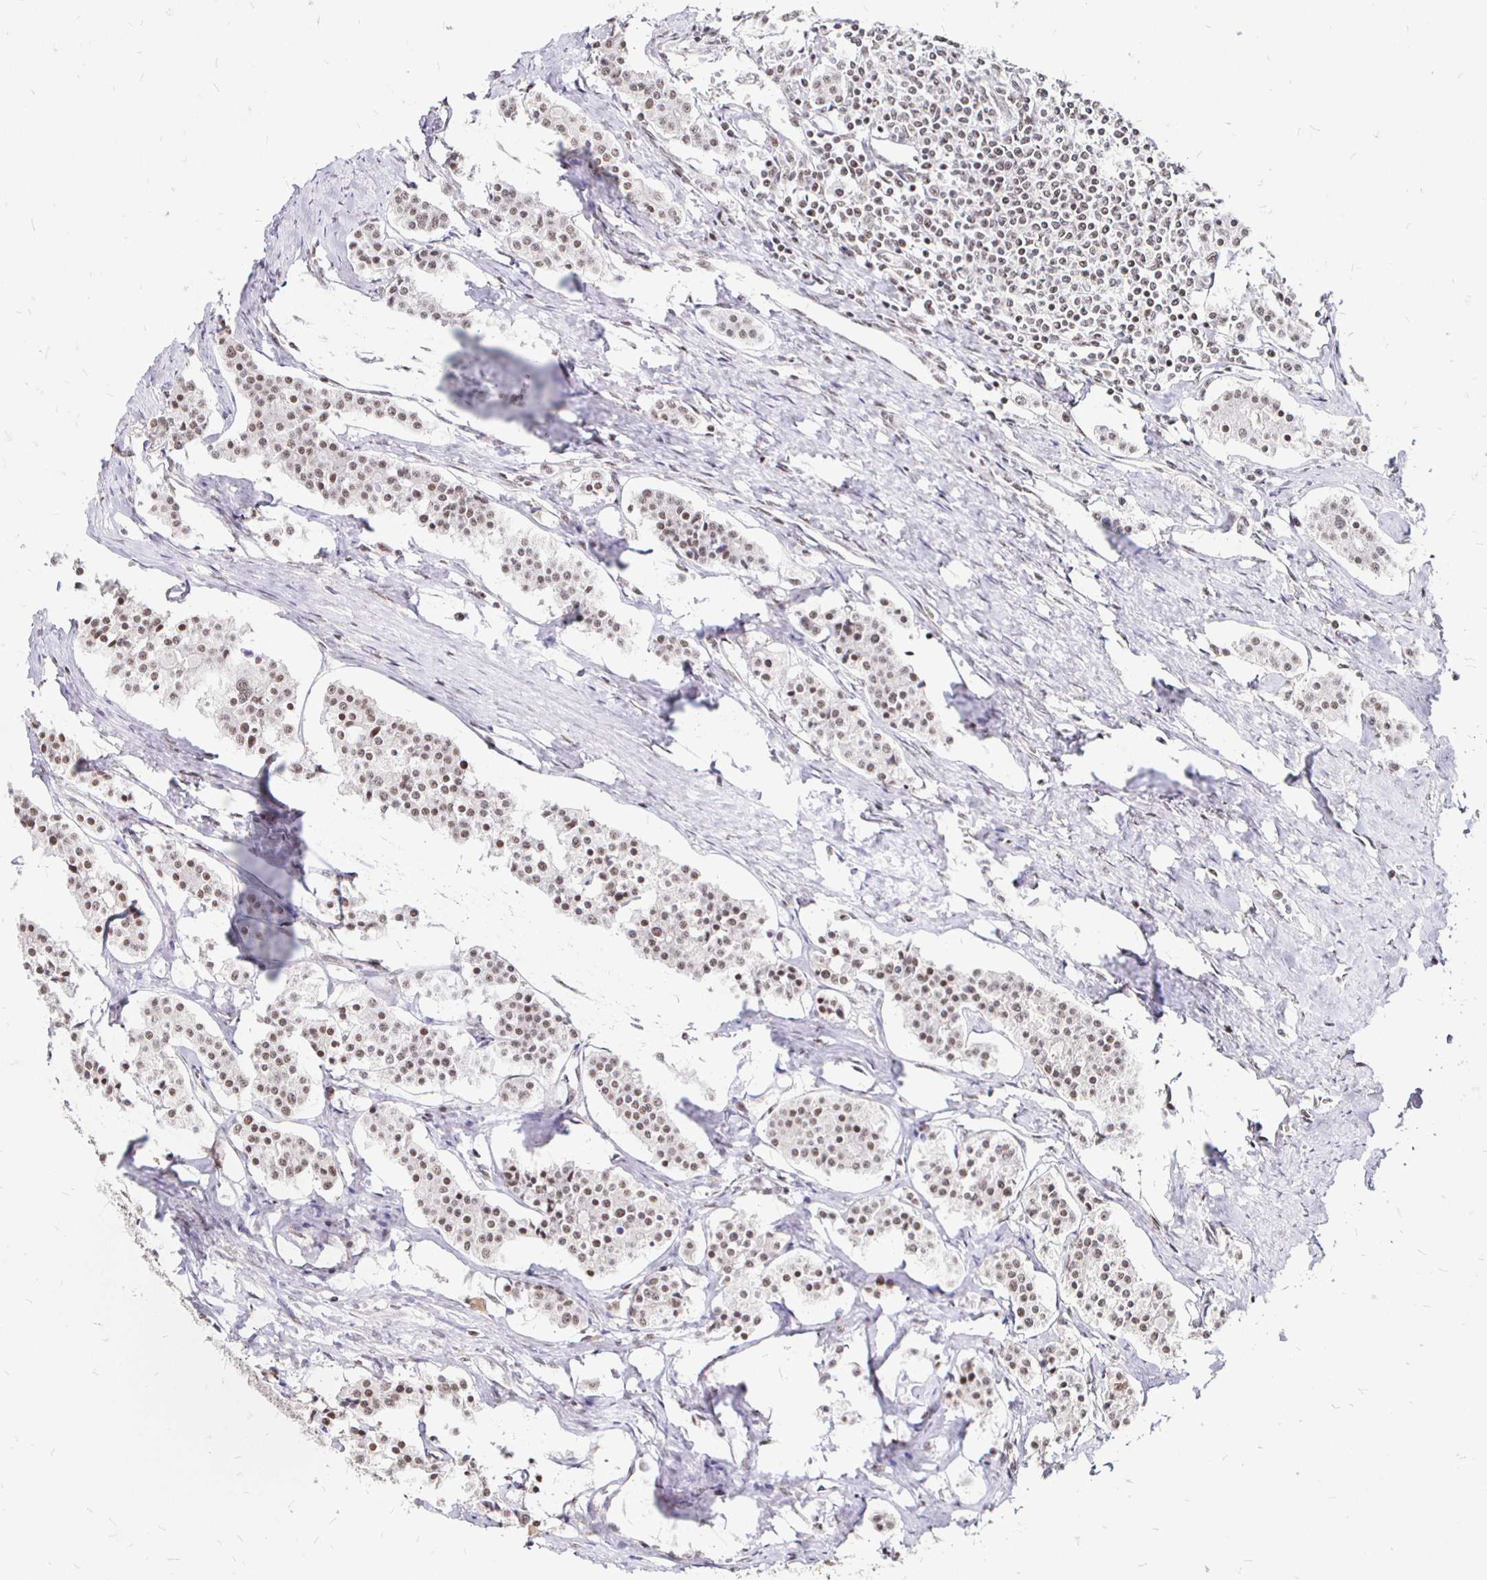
{"staining": {"intensity": "moderate", "quantity": ">75%", "location": "nuclear"}, "tissue": "carcinoid", "cell_type": "Tumor cells", "image_type": "cancer", "snomed": [{"axis": "morphology", "description": "Carcinoid, malignant, NOS"}, {"axis": "topography", "description": "Small intestine"}], "caption": "This is an image of immunohistochemistry staining of malignant carcinoid, which shows moderate staining in the nuclear of tumor cells.", "gene": "SIN3A", "patient": {"sex": "male", "age": 63}}